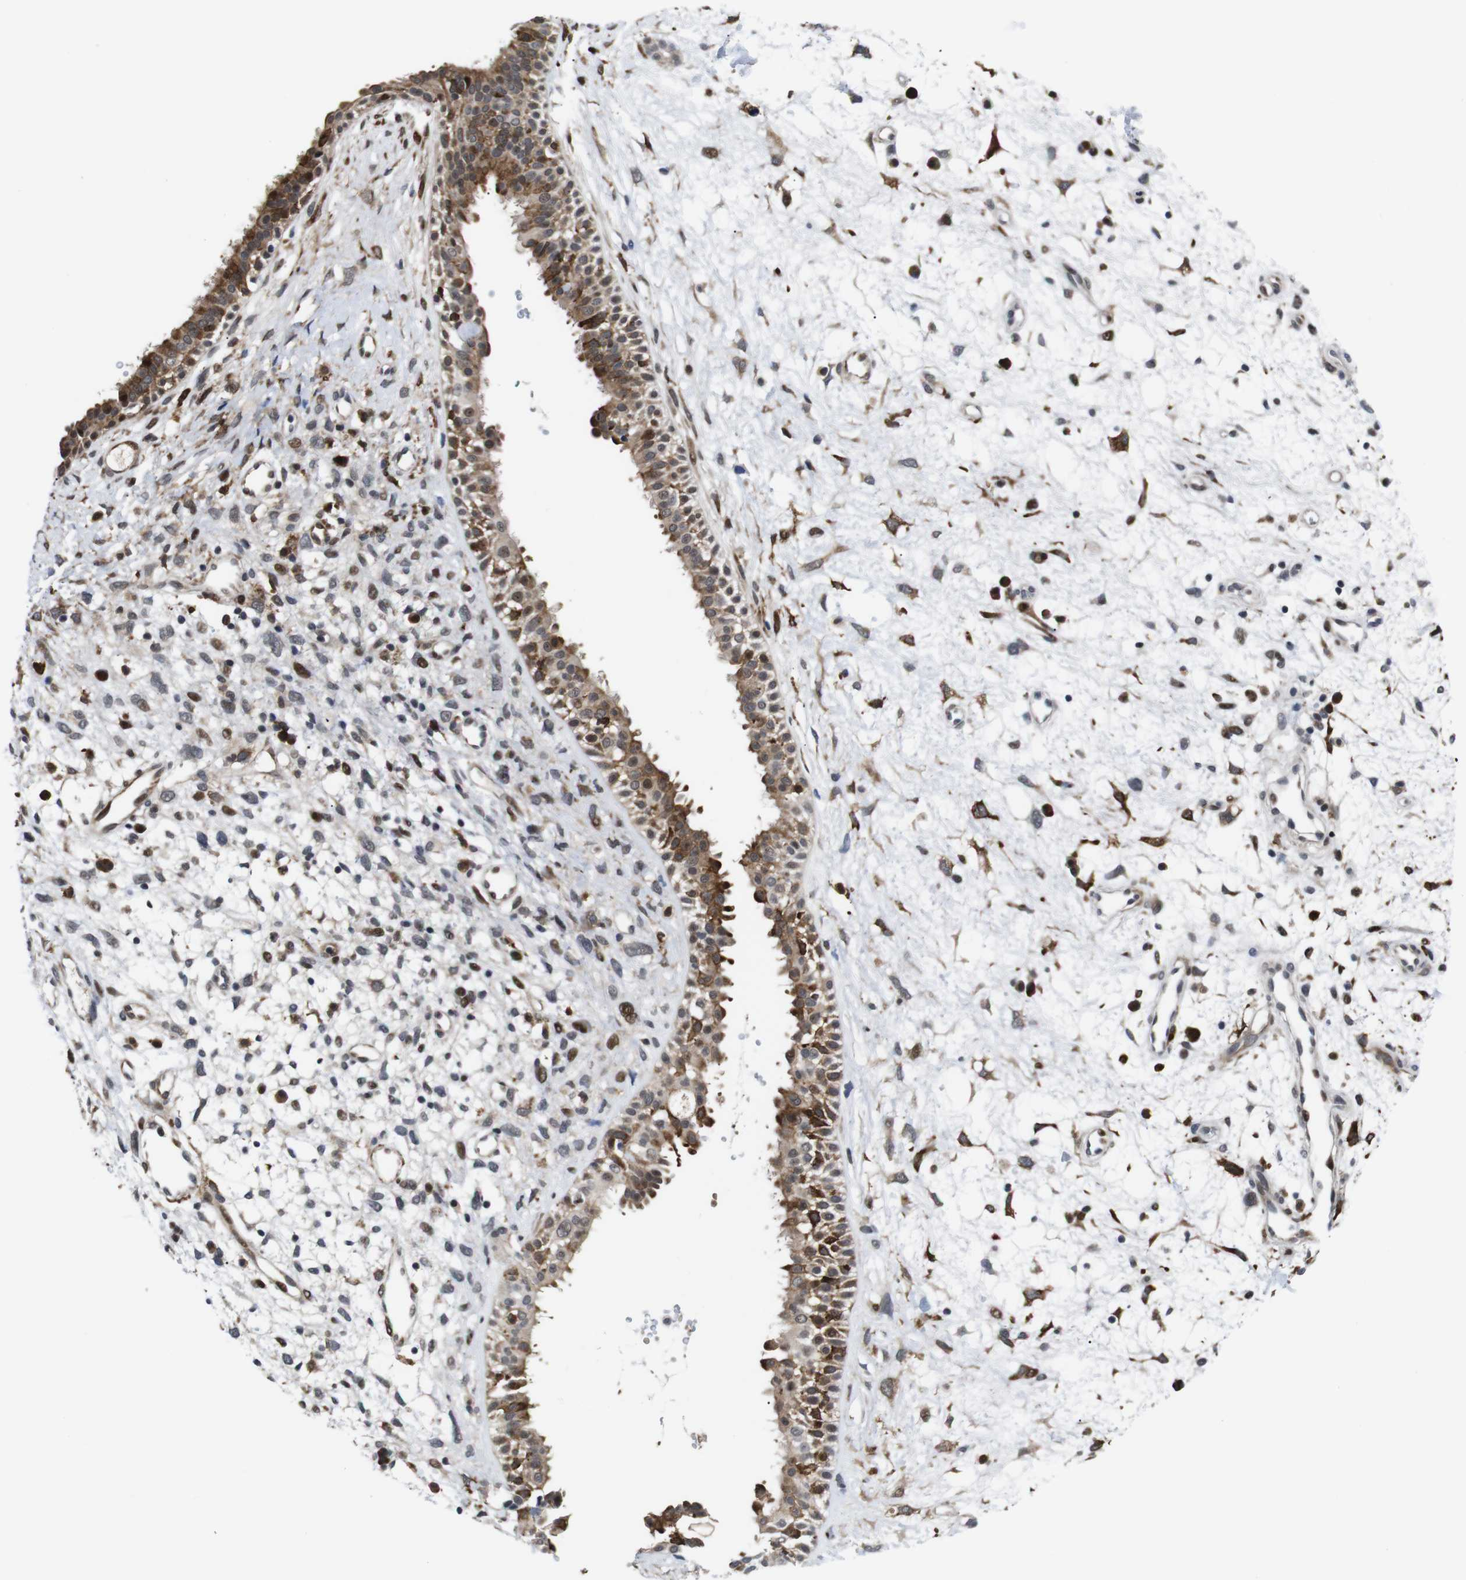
{"staining": {"intensity": "moderate", "quantity": ">75%", "location": "cytoplasmic/membranous"}, "tissue": "nasopharynx", "cell_type": "Respiratory epithelial cells", "image_type": "normal", "snomed": [{"axis": "morphology", "description": "Normal tissue, NOS"}, {"axis": "topography", "description": "Nasopharynx"}], "caption": "Respiratory epithelial cells reveal medium levels of moderate cytoplasmic/membranous staining in about >75% of cells in benign human nasopharynx.", "gene": "EIF4G1", "patient": {"sex": "male", "age": 22}}